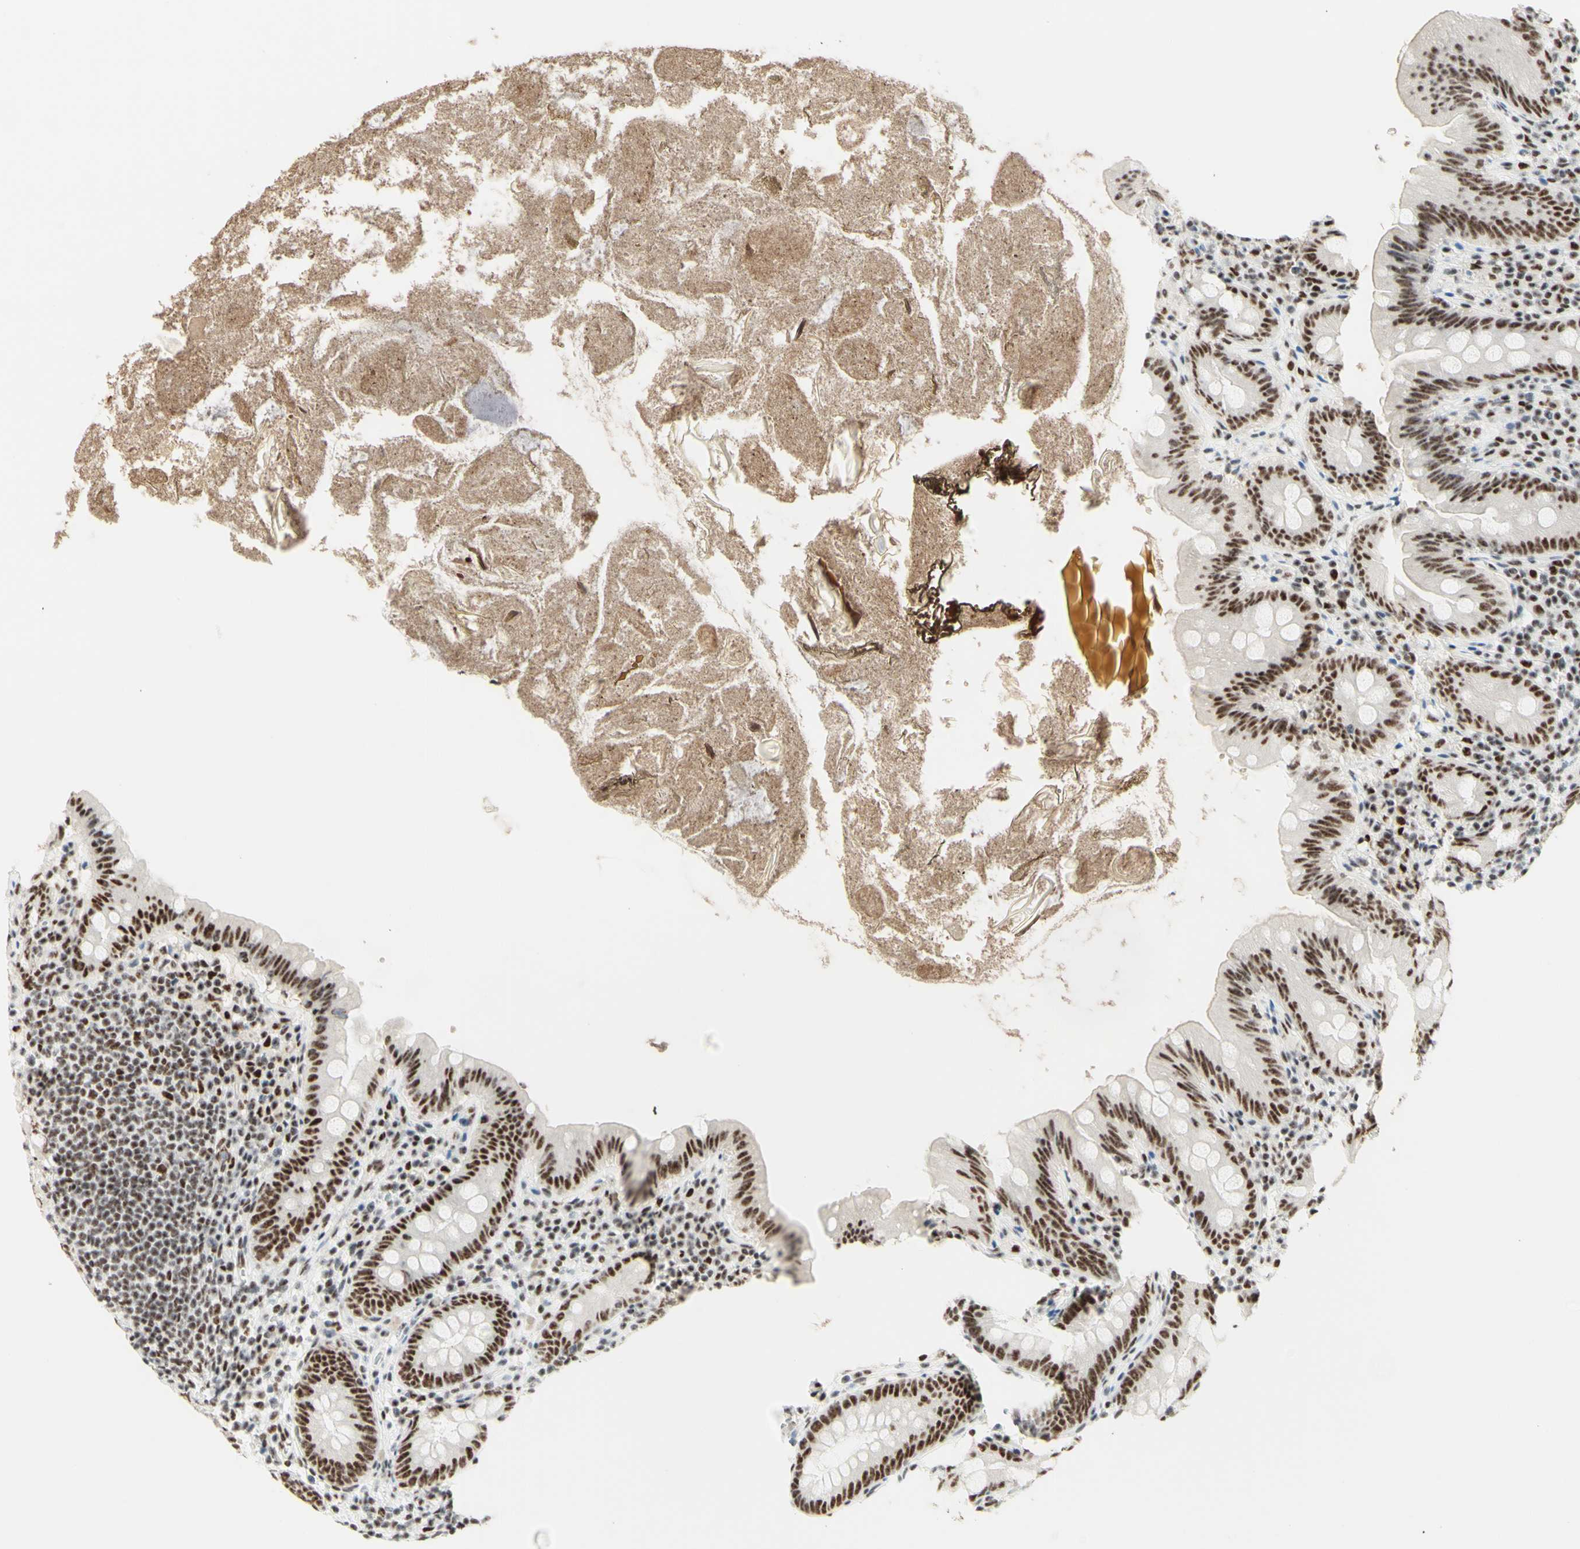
{"staining": {"intensity": "strong", "quantity": ">75%", "location": "nuclear"}, "tissue": "appendix", "cell_type": "Glandular cells", "image_type": "normal", "snomed": [{"axis": "morphology", "description": "Normal tissue, NOS"}, {"axis": "topography", "description": "Appendix"}], "caption": "Protein analysis of normal appendix exhibits strong nuclear expression in approximately >75% of glandular cells.", "gene": "WTAP", "patient": {"sex": "male", "age": 52}}